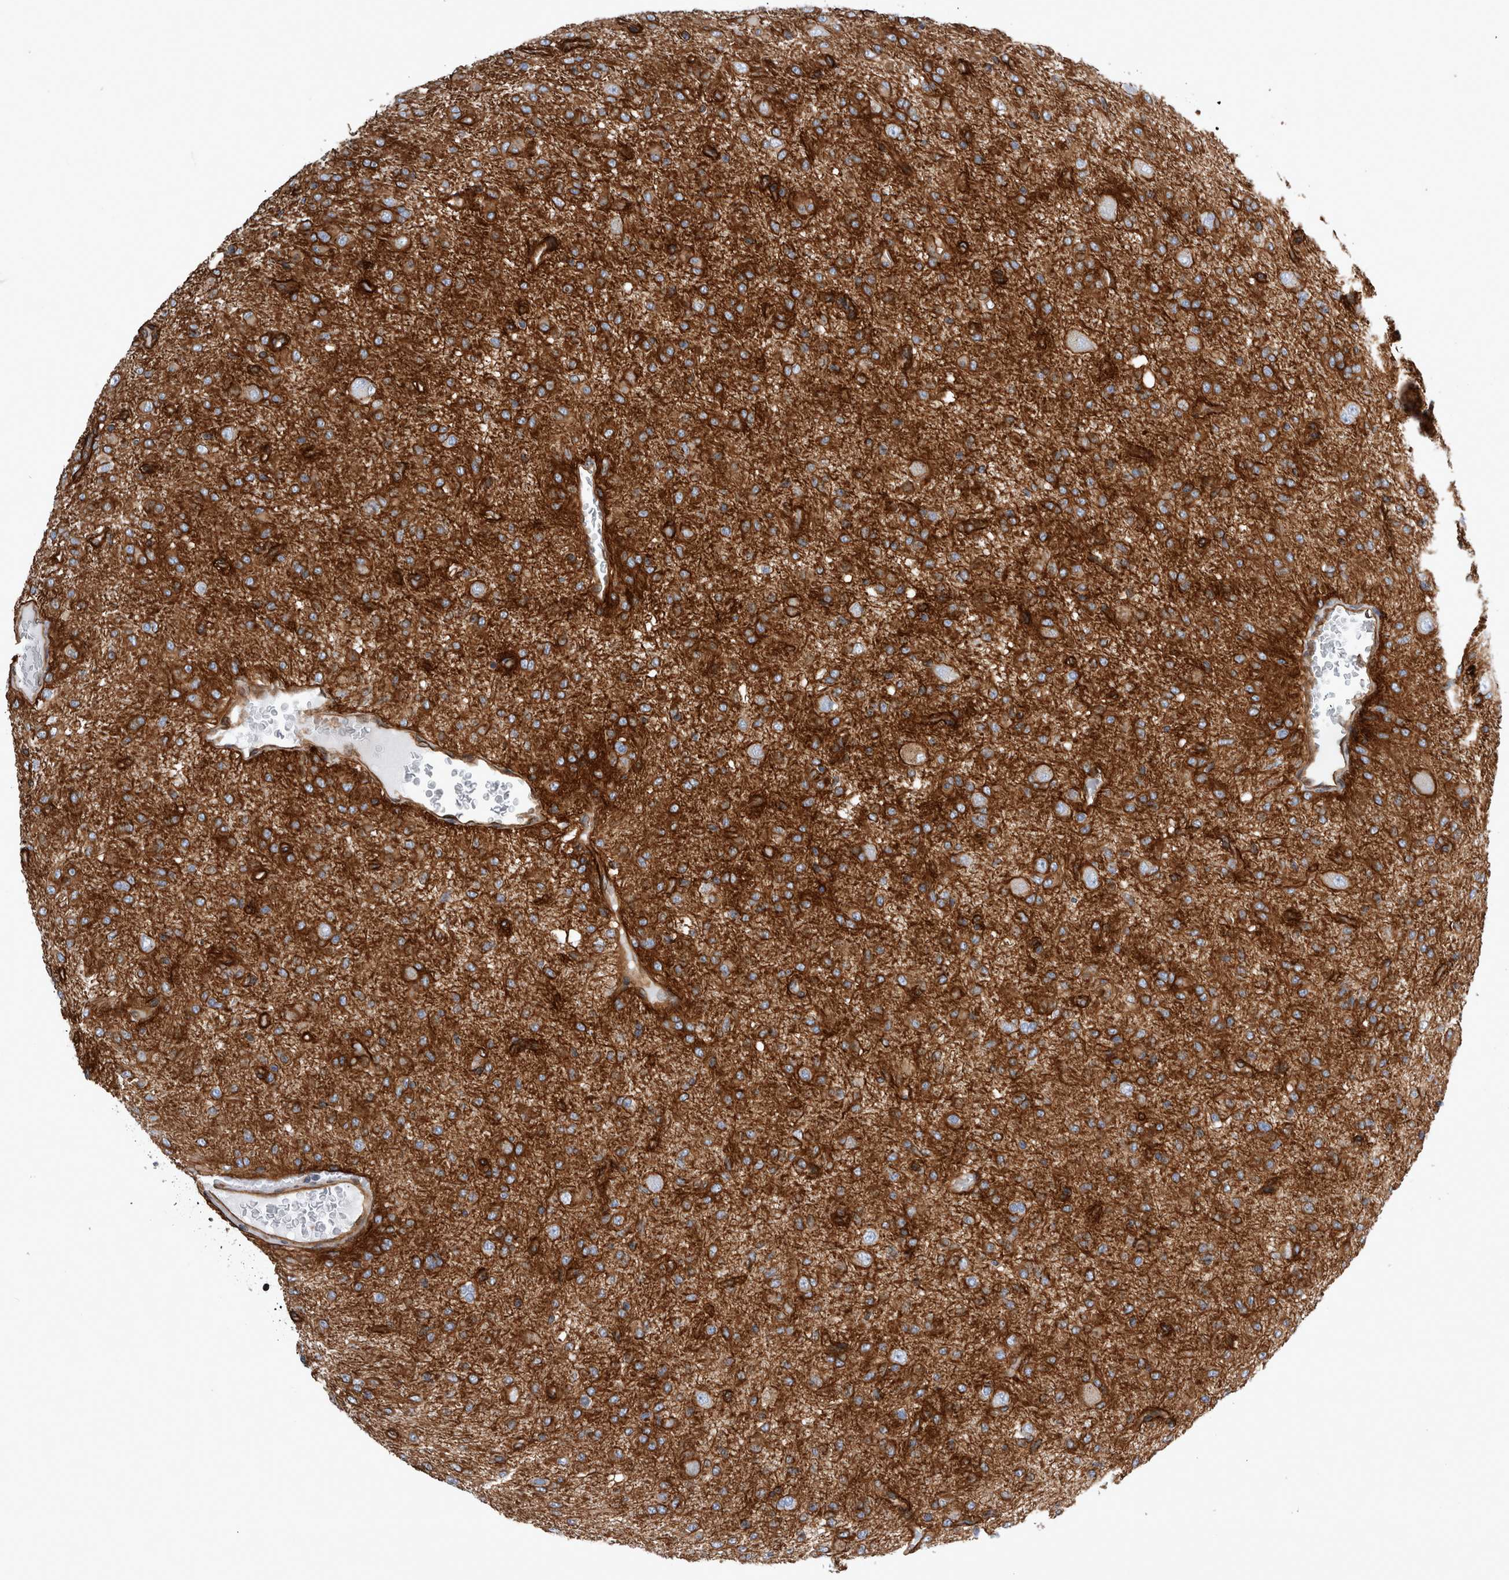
{"staining": {"intensity": "strong", "quantity": ">75%", "location": "cytoplasmic/membranous"}, "tissue": "glioma", "cell_type": "Tumor cells", "image_type": "cancer", "snomed": [{"axis": "morphology", "description": "Glioma, malignant, High grade"}, {"axis": "topography", "description": "Brain"}], "caption": "A brown stain highlights strong cytoplasmic/membranous staining of a protein in human malignant high-grade glioma tumor cells.", "gene": "PLEC", "patient": {"sex": "female", "age": 59}}